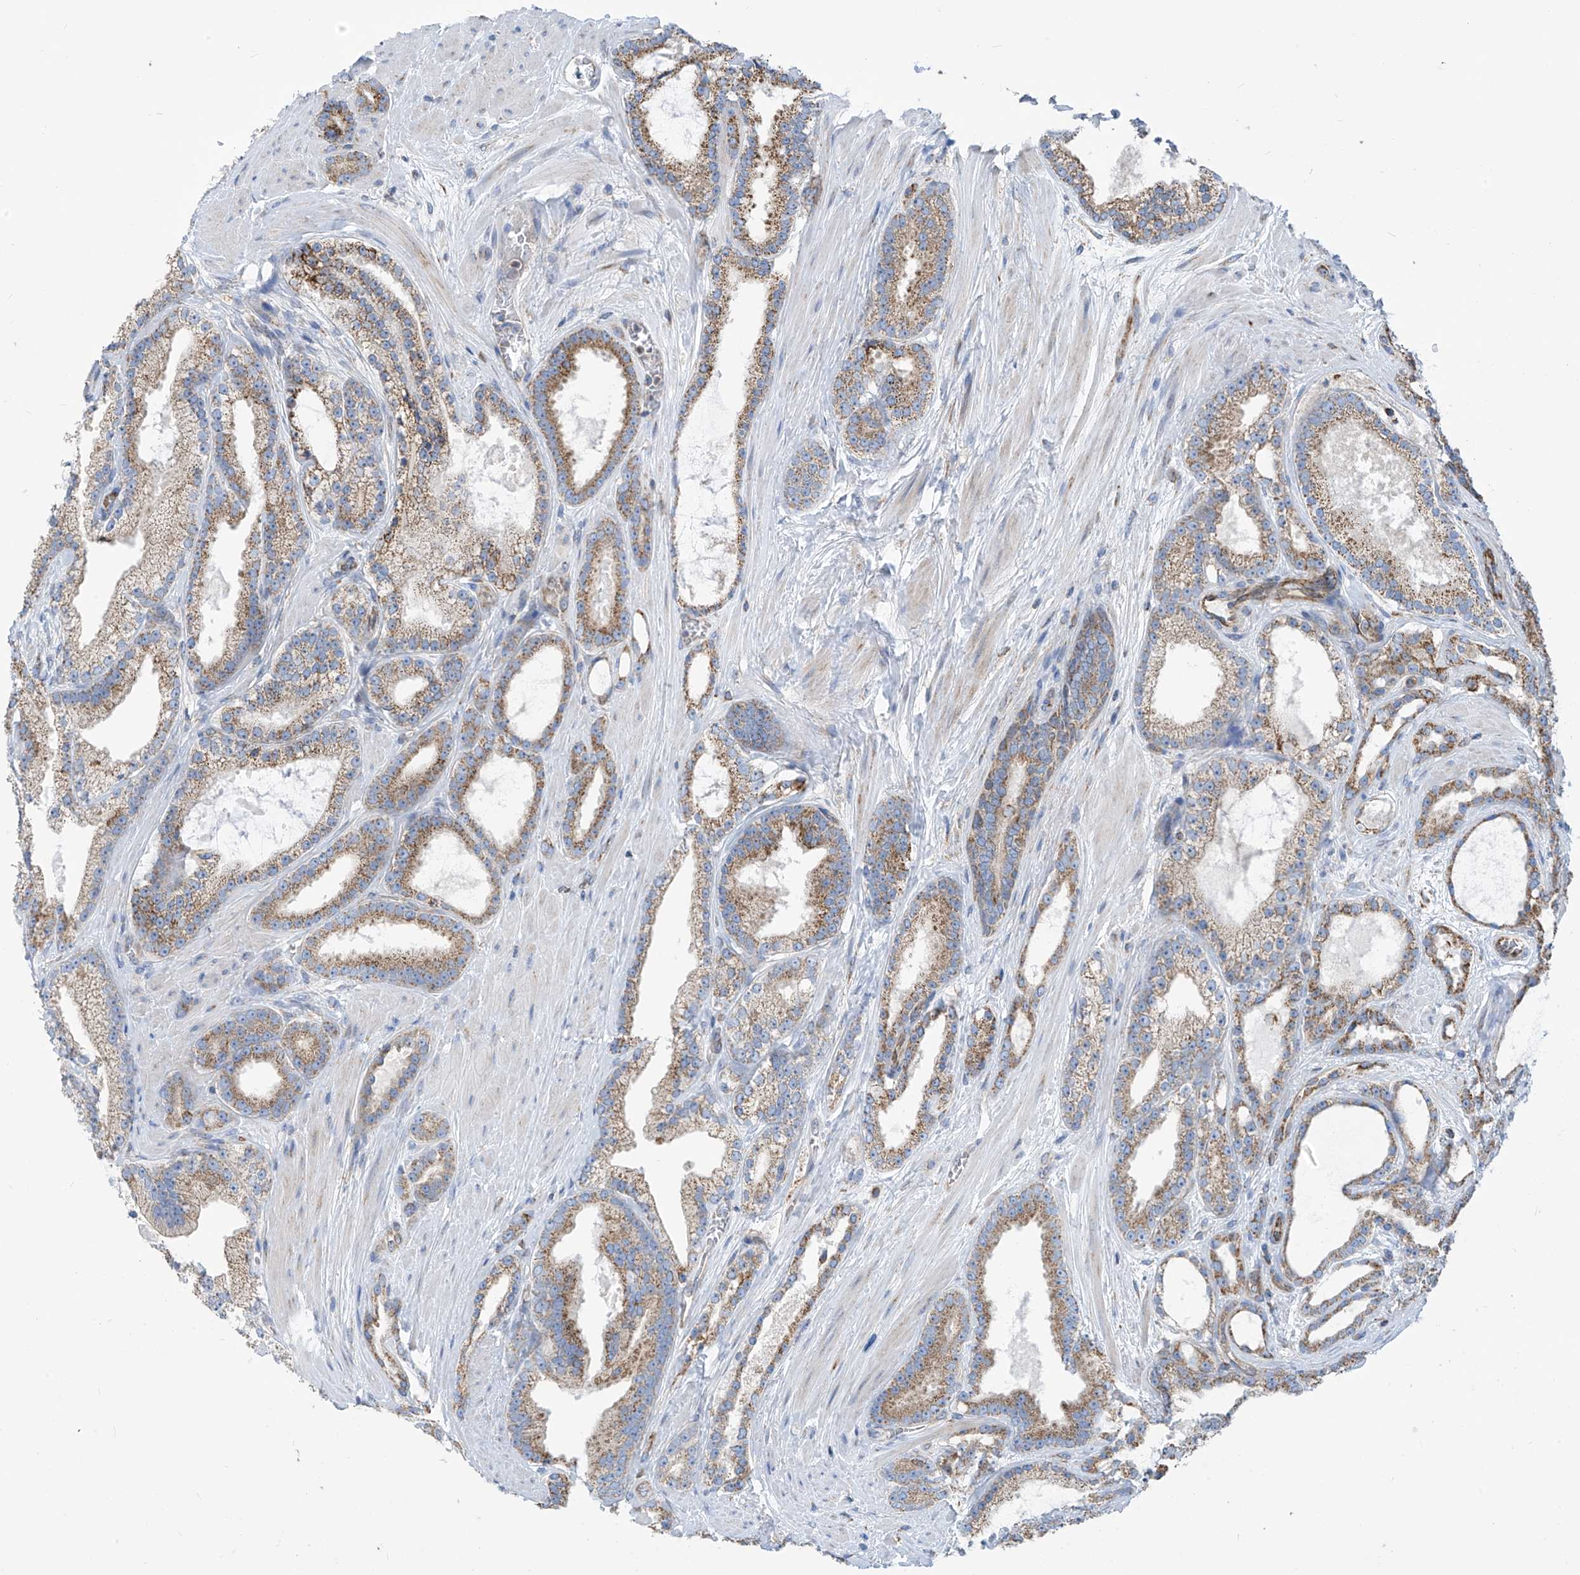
{"staining": {"intensity": "moderate", "quantity": ">75%", "location": "cytoplasmic/membranous"}, "tissue": "prostate cancer", "cell_type": "Tumor cells", "image_type": "cancer", "snomed": [{"axis": "morphology", "description": "Adenocarcinoma, High grade"}, {"axis": "topography", "description": "Prostate"}], "caption": "Protein expression analysis of prostate cancer reveals moderate cytoplasmic/membranous staining in about >75% of tumor cells.", "gene": "EIF5B", "patient": {"sex": "male", "age": 60}}